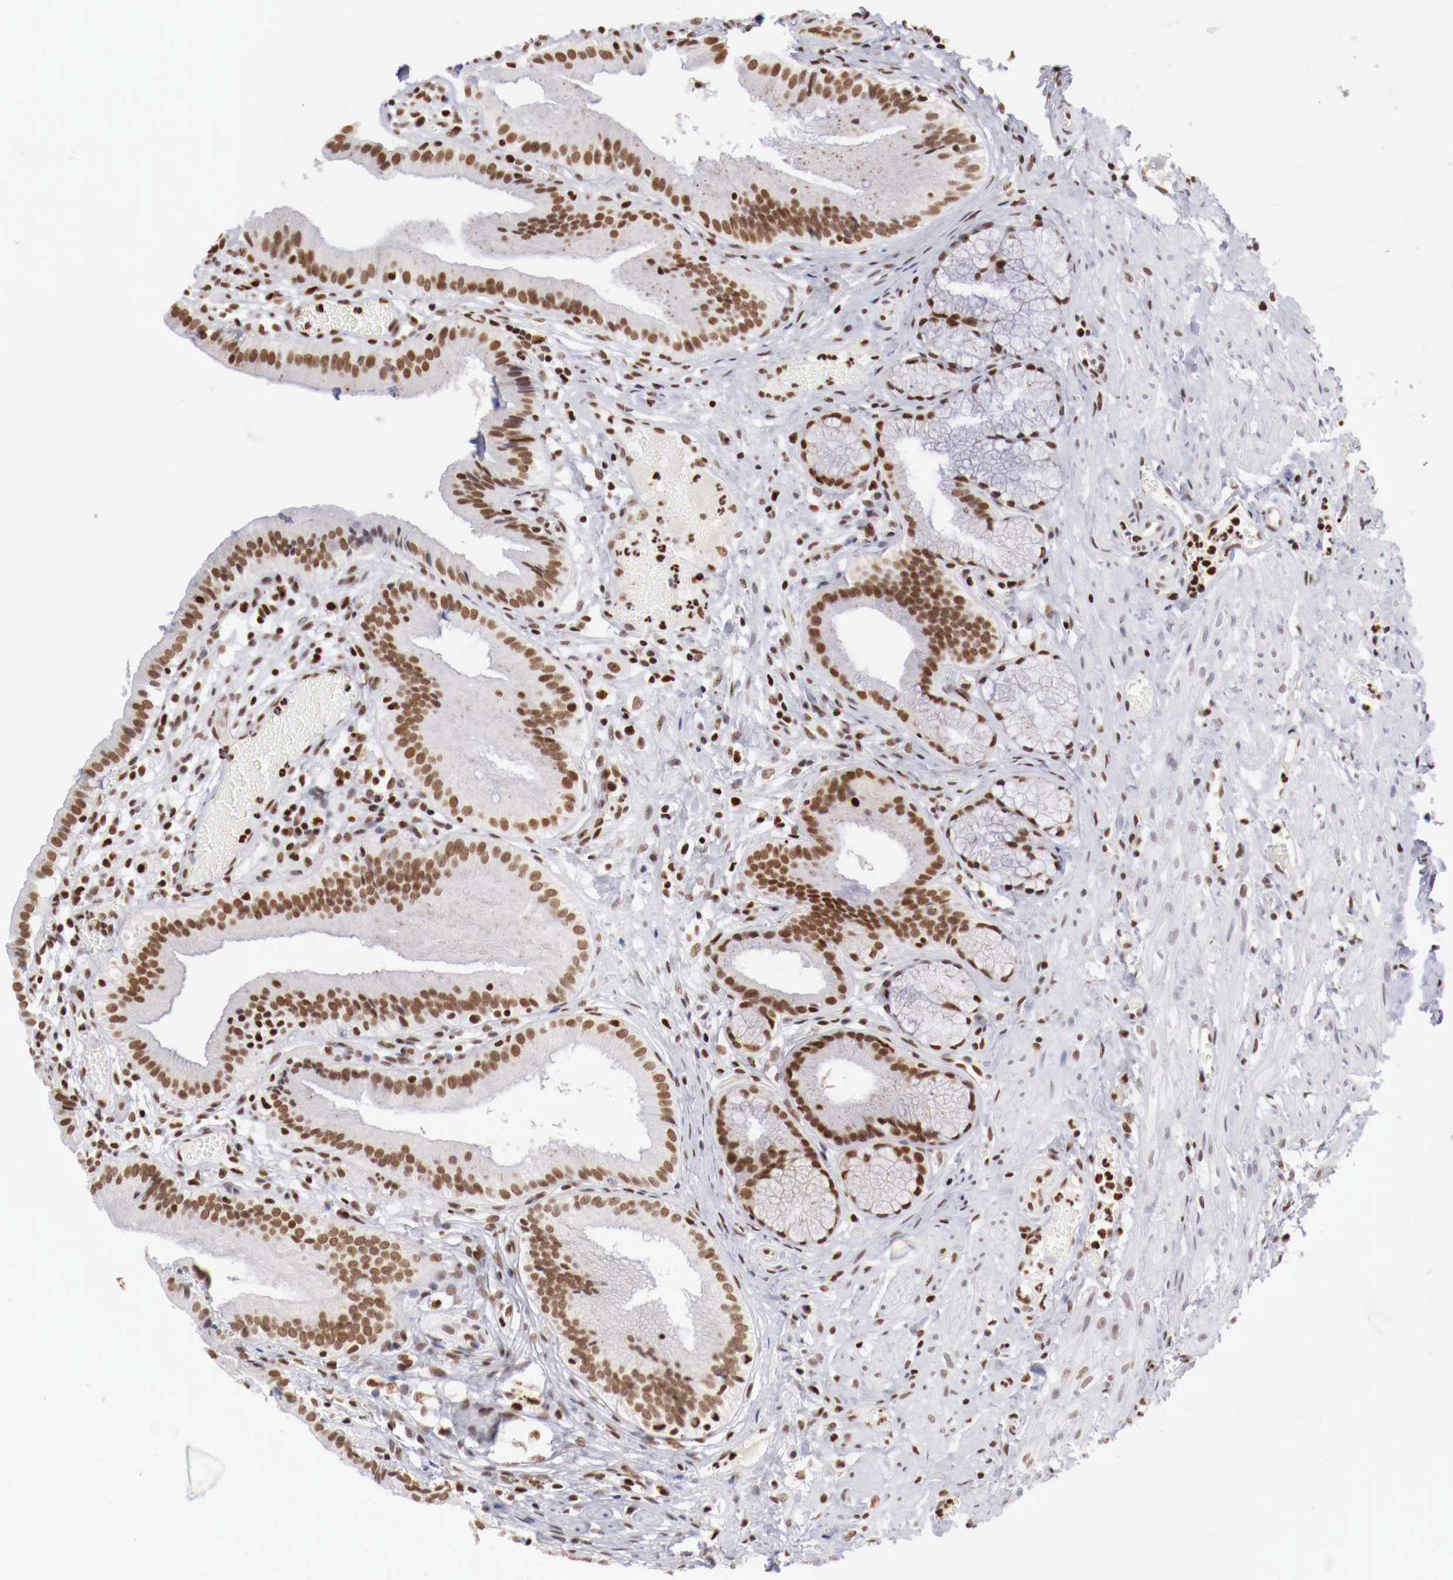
{"staining": {"intensity": "strong", "quantity": ">75%", "location": "nuclear"}, "tissue": "gallbladder", "cell_type": "Glandular cells", "image_type": "normal", "snomed": [{"axis": "morphology", "description": "Normal tissue, NOS"}, {"axis": "topography", "description": "Gallbladder"}], "caption": "Immunohistochemistry (IHC) of unremarkable gallbladder reveals high levels of strong nuclear positivity in approximately >75% of glandular cells.", "gene": "MAX", "patient": {"sex": "male", "age": 28}}